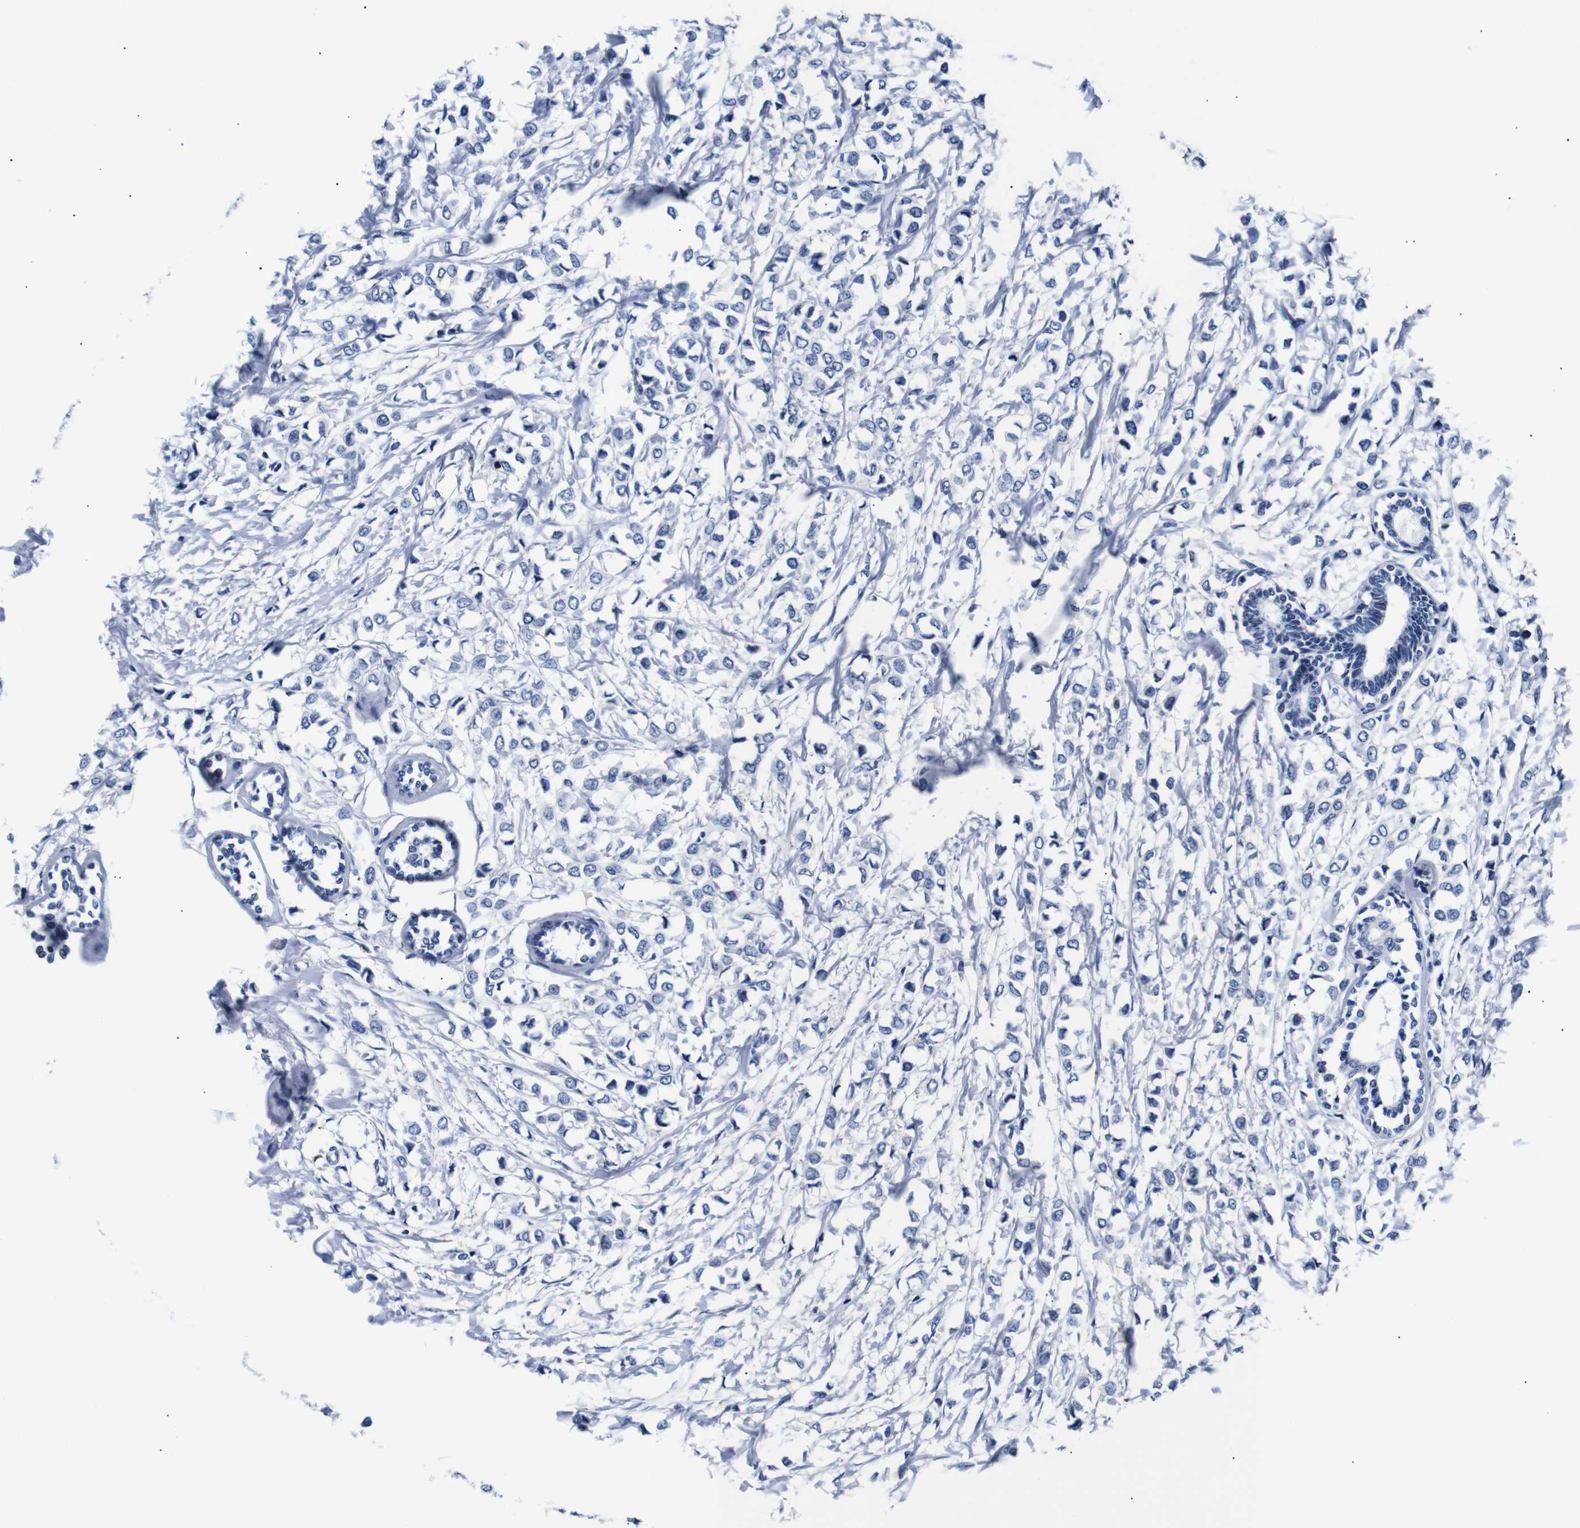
{"staining": {"intensity": "negative", "quantity": "none", "location": "none"}, "tissue": "breast cancer", "cell_type": "Tumor cells", "image_type": "cancer", "snomed": [{"axis": "morphology", "description": "Lobular carcinoma"}, {"axis": "topography", "description": "Breast"}], "caption": "High magnification brightfield microscopy of breast cancer (lobular carcinoma) stained with DAB (brown) and counterstained with hematoxylin (blue): tumor cells show no significant staining.", "gene": "GAP43", "patient": {"sex": "female", "age": 51}}